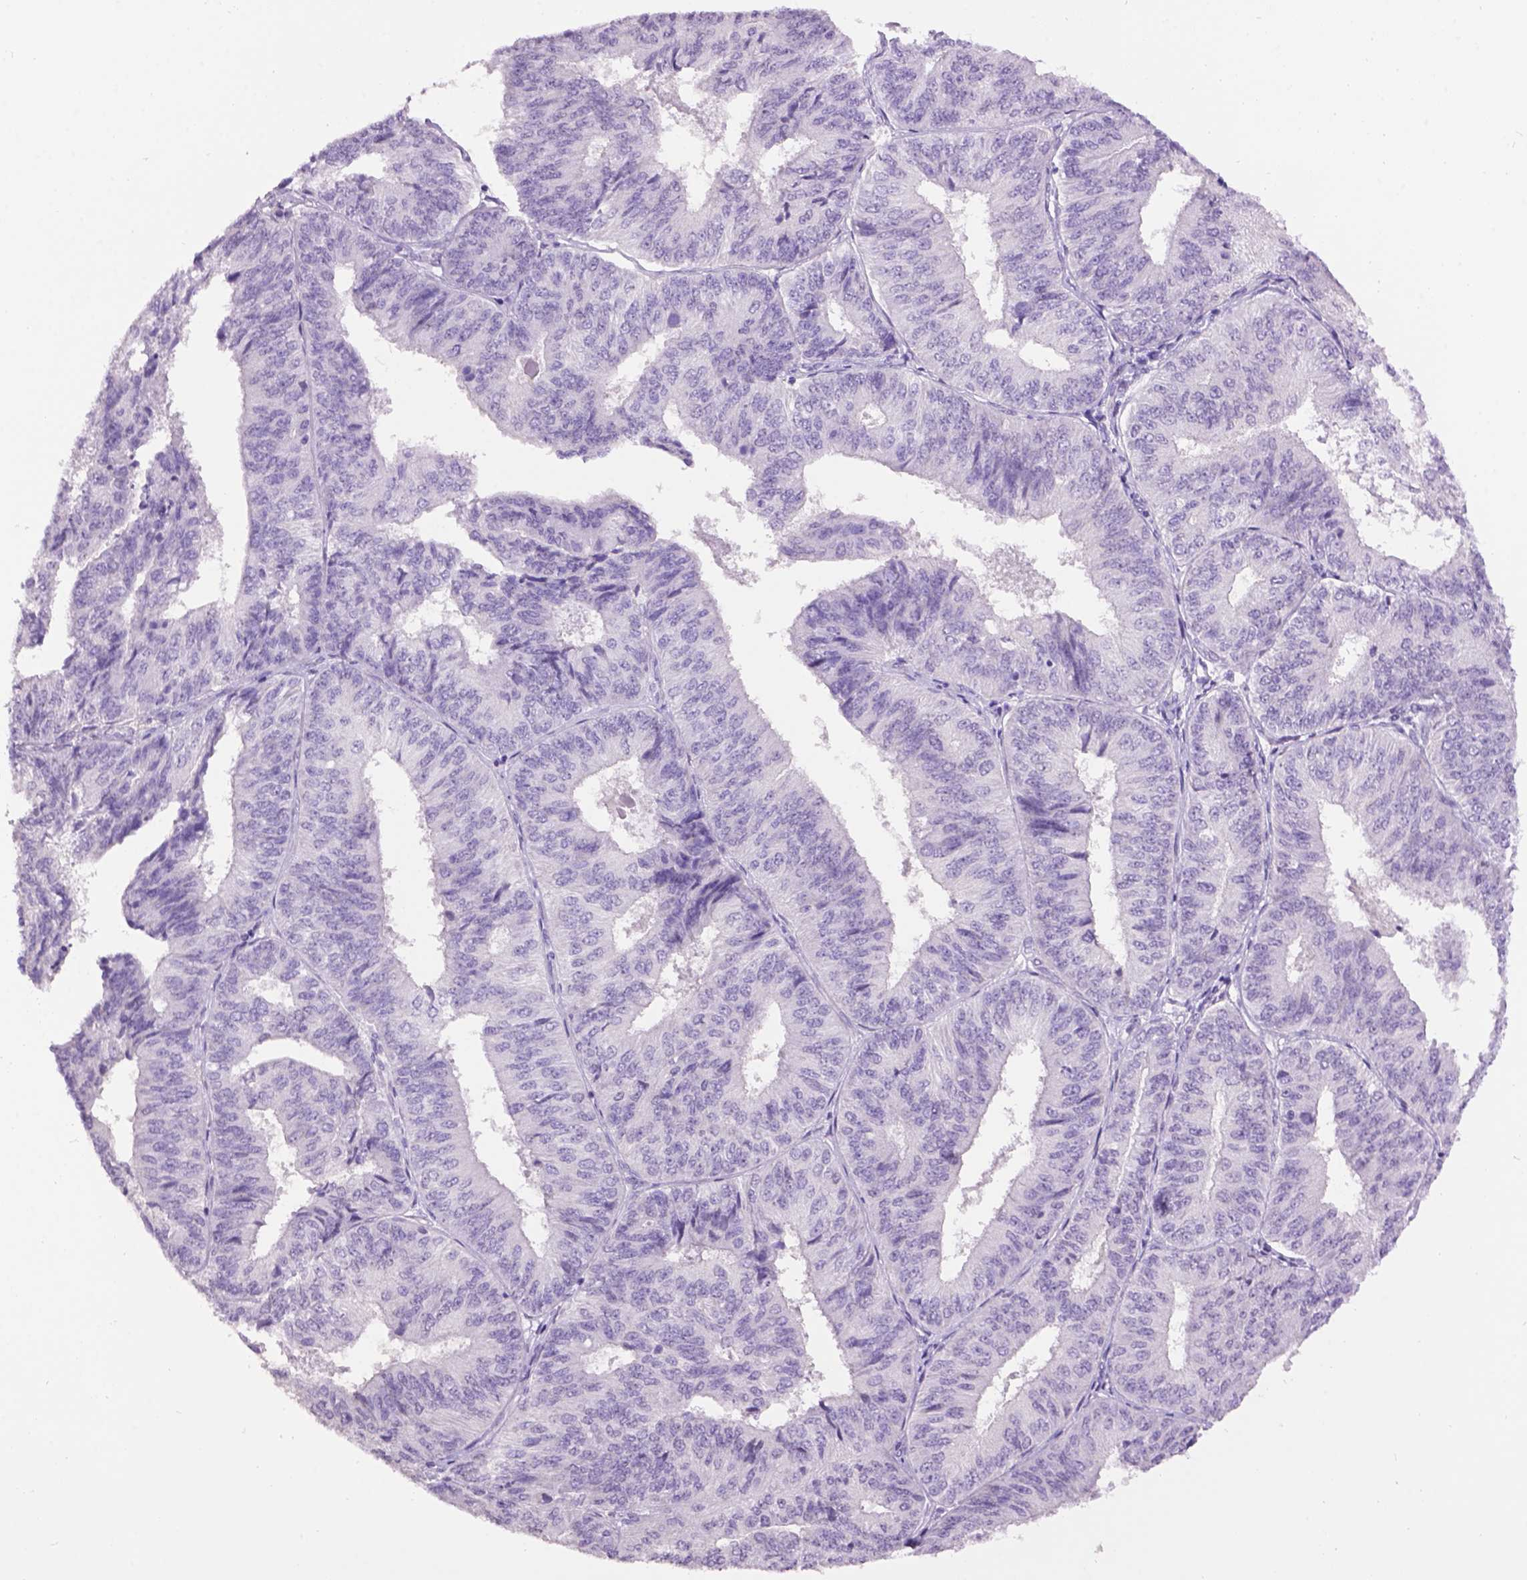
{"staining": {"intensity": "negative", "quantity": "none", "location": "none"}, "tissue": "endometrial cancer", "cell_type": "Tumor cells", "image_type": "cancer", "snomed": [{"axis": "morphology", "description": "Adenocarcinoma, NOS"}, {"axis": "topography", "description": "Endometrium"}], "caption": "An immunohistochemistry (IHC) image of endometrial adenocarcinoma is shown. There is no staining in tumor cells of endometrial adenocarcinoma. (Stains: DAB immunohistochemistry with hematoxylin counter stain, Microscopy: brightfield microscopy at high magnification).", "gene": "TH", "patient": {"sex": "female", "age": 58}}